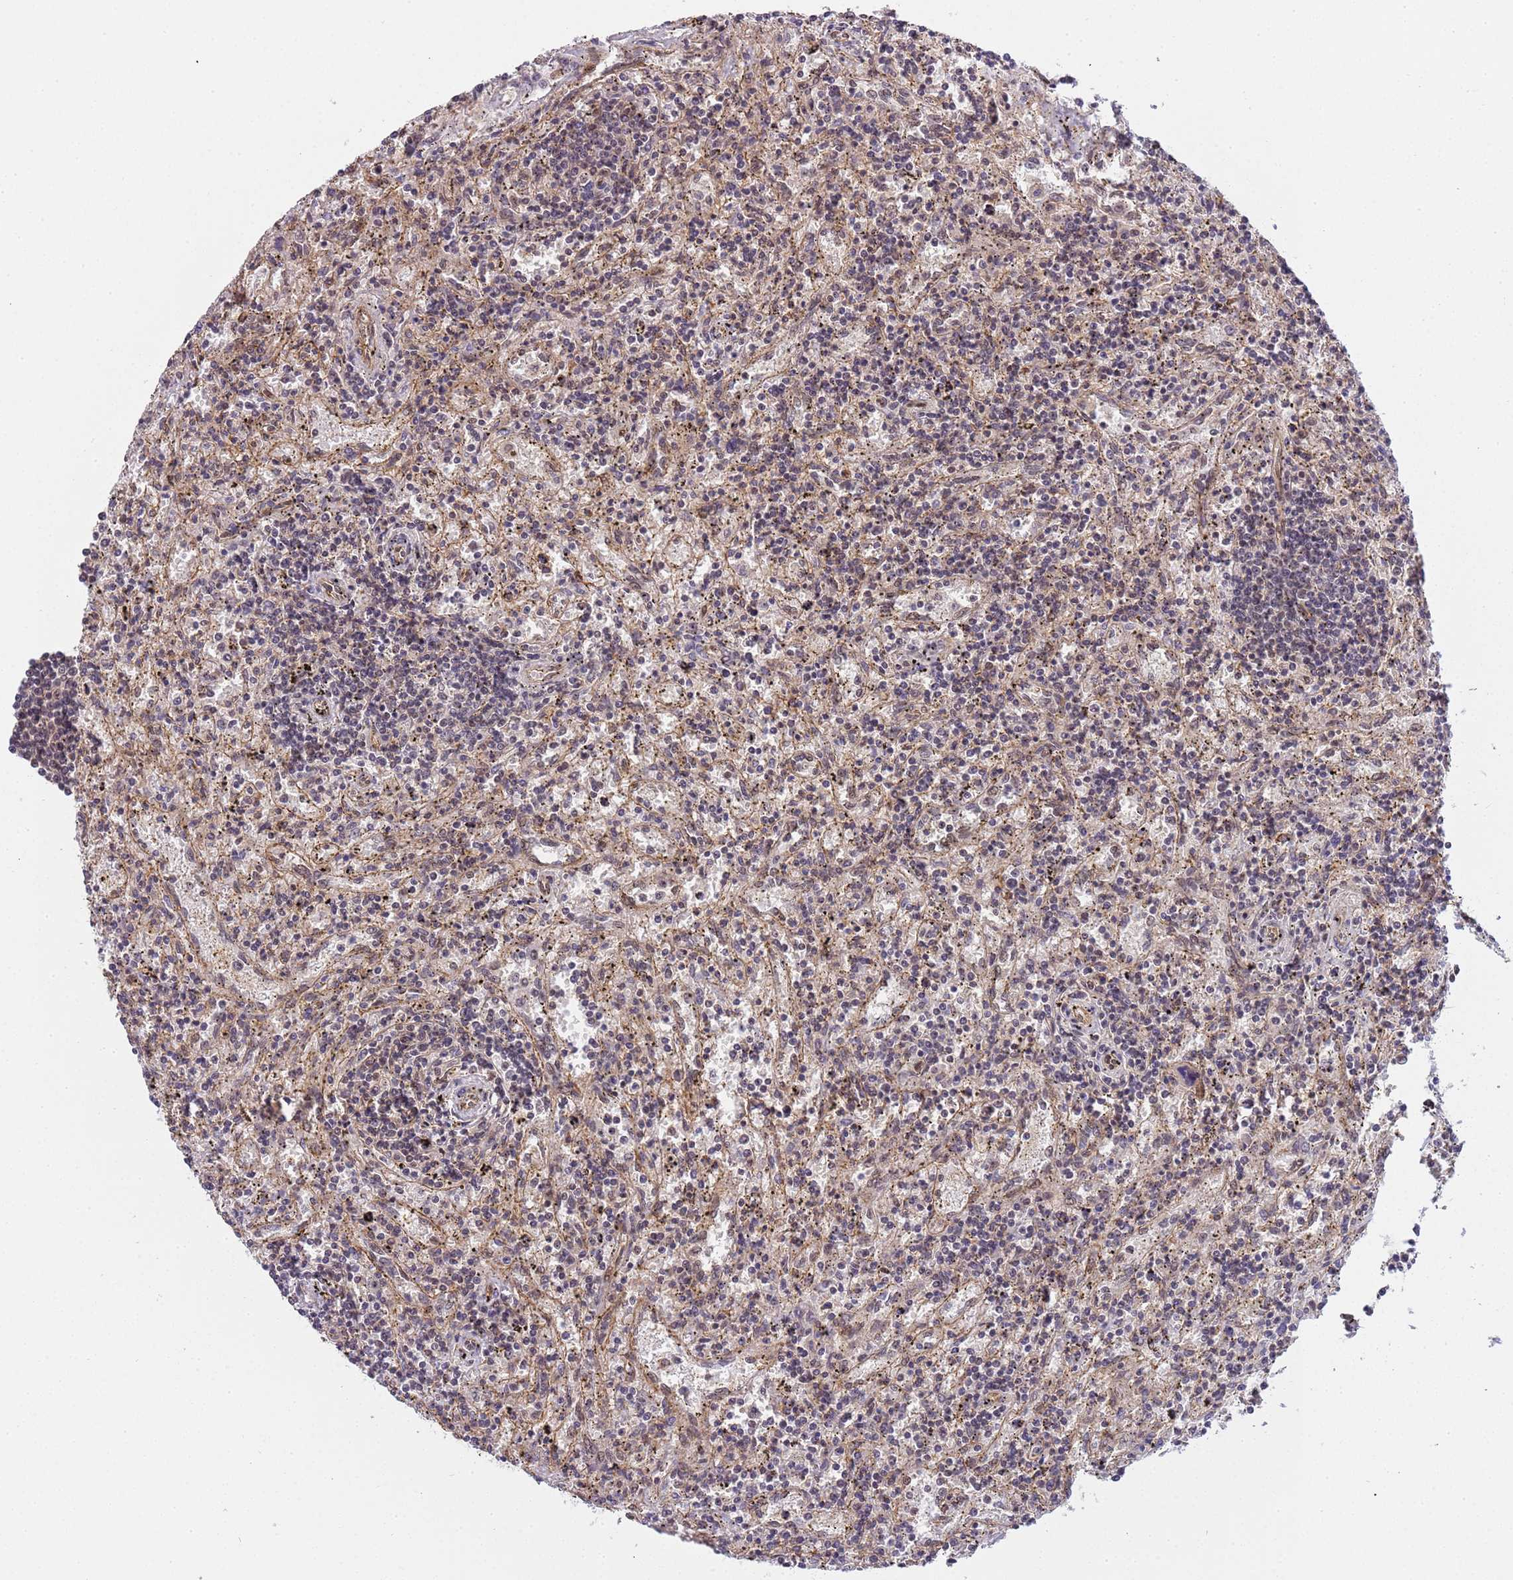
{"staining": {"intensity": "negative", "quantity": "none", "location": "none"}, "tissue": "lymphoma", "cell_type": "Tumor cells", "image_type": "cancer", "snomed": [{"axis": "morphology", "description": "Malignant lymphoma, non-Hodgkin's type, Low grade"}, {"axis": "topography", "description": "Spleen"}], "caption": "Histopathology image shows no significant protein staining in tumor cells of low-grade malignant lymphoma, non-Hodgkin's type.", "gene": "EMC2", "patient": {"sex": "male", "age": 76}}